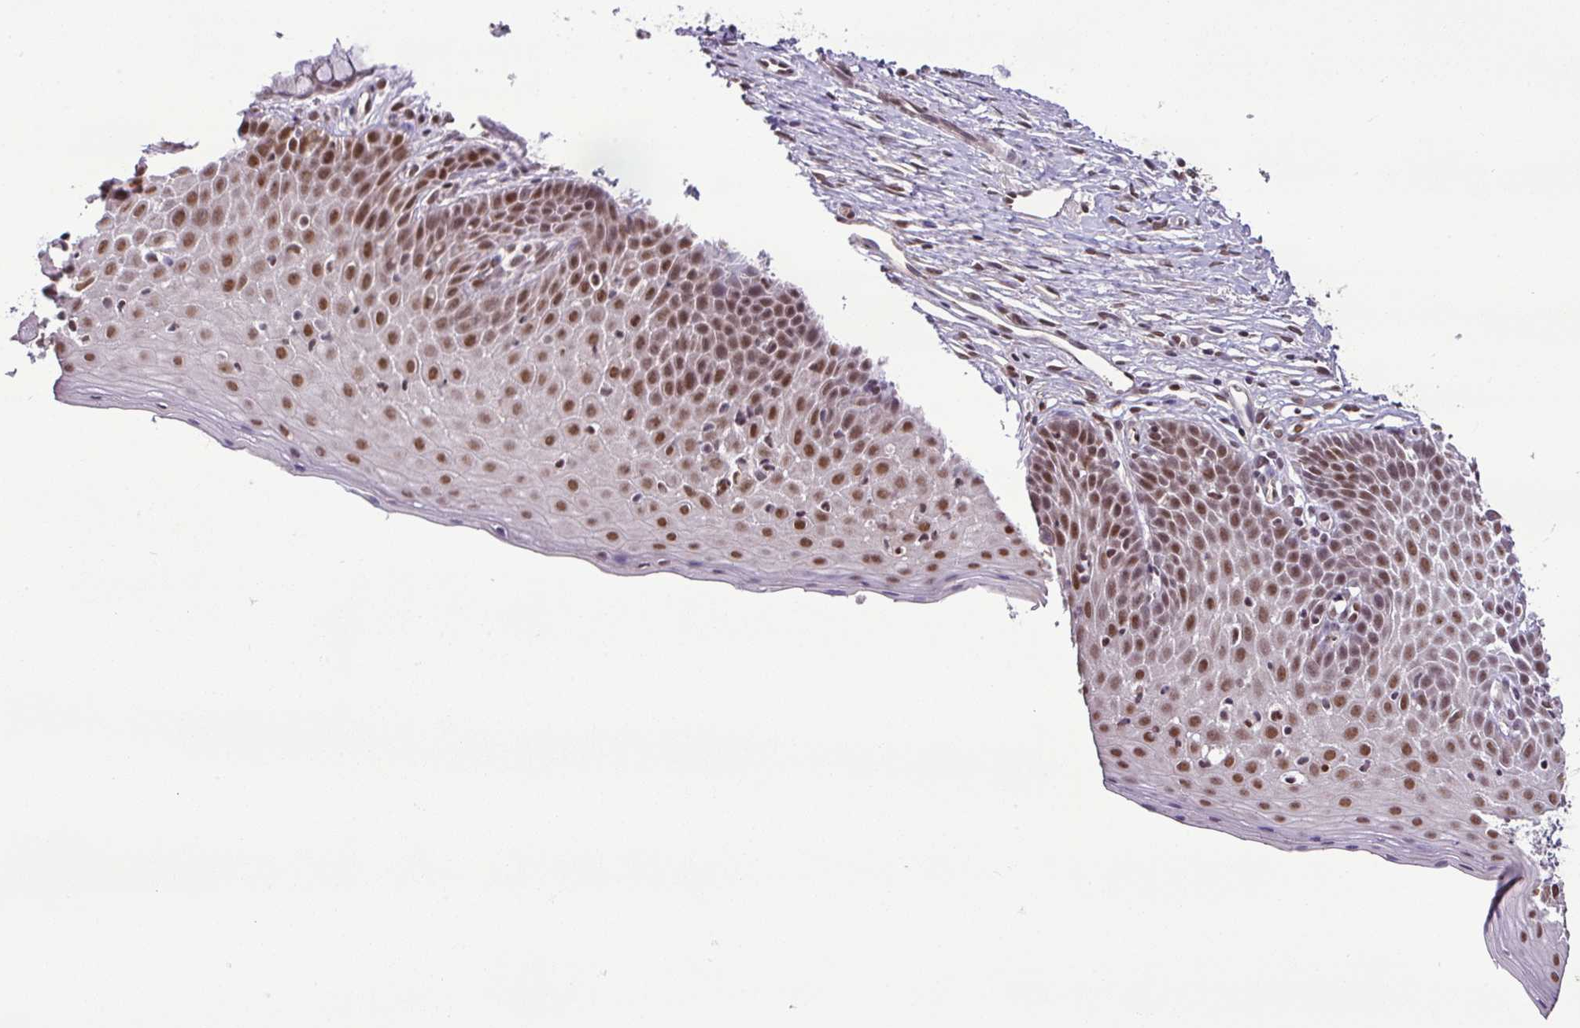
{"staining": {"intensity": "moderate", "quantity": ">75%", "location": "nuclear"}, "tissue": "cervix", "cell_type": "Glandular cells", "image_type": "normal", "snomed": [{"axis": "morphology", "description": "Normal tissue, NOS"}, {"axis": "topography", "description": "Cervix"}], "caption": "DAB (3,3'-diaminobenzidine) immunohistochemical staining of unremarkable human cervix displays moderate nuclear protein positivity in approximately >75% of glandular cells.", "gene": "PGAP4", "patient": {"sex": "female", "age": 36}}